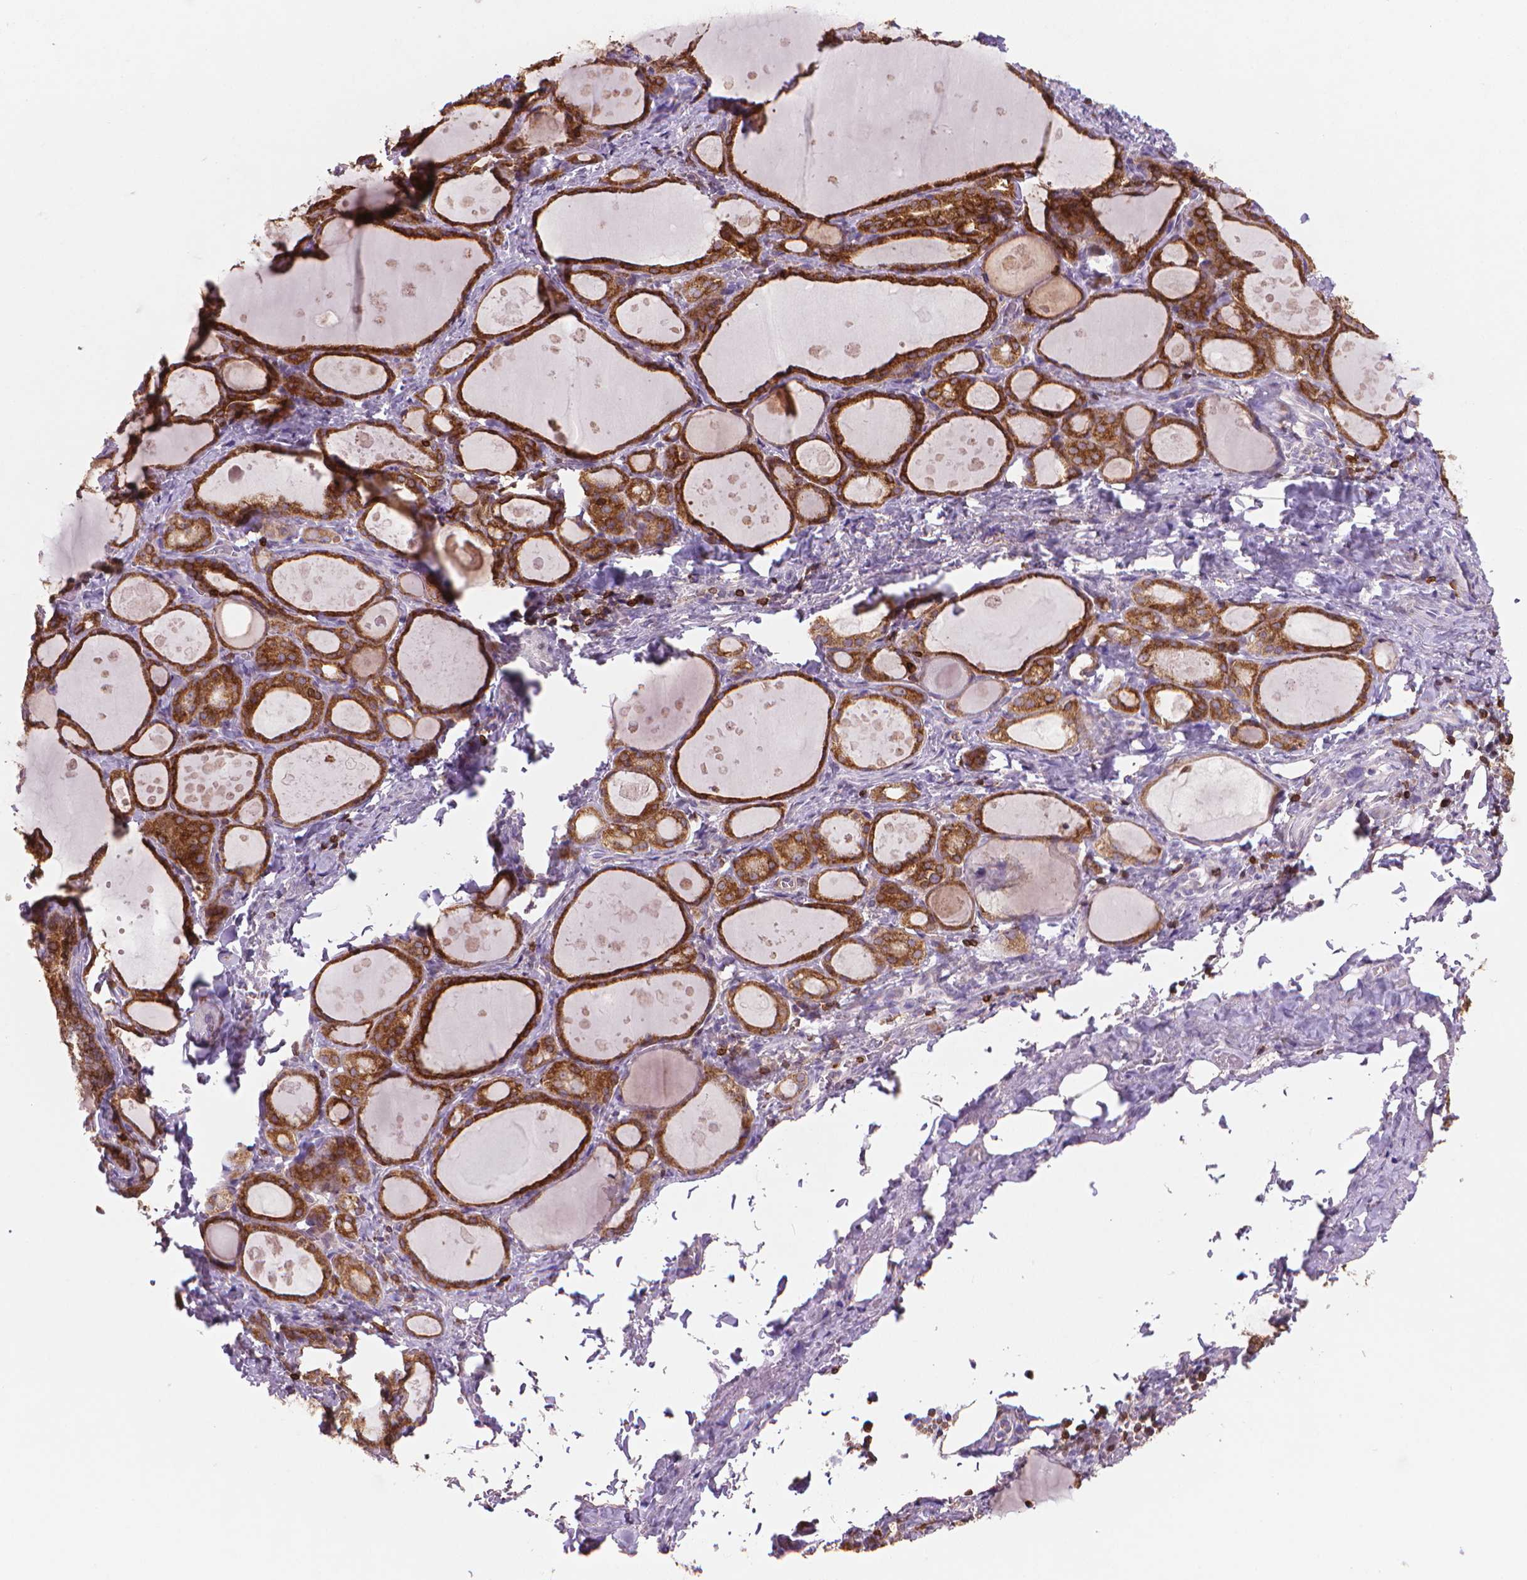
{"staining": {"intensity": "strong", "quantity": ">75%", "location": "cytoplasmic/membranous"}, "tissue": "thyroid gland", "cell_type": "Glandular cells", "image_type": "normal", "snomed": [{"axis": "morphology", "description": "Normal tissue, NOS"}, {"axis": "topography", "description": "Thyroid gland"}], "caption": "Protein analysis of unremarkable thyroid gland displays strong cytoplasmic/membranous staining in about >75% of glandular cells. (DAB IHC, brown staining for protein, blue staining for nuclei).", "gene": "BCL2", "patient": {"sex": "male", "age": 68}}